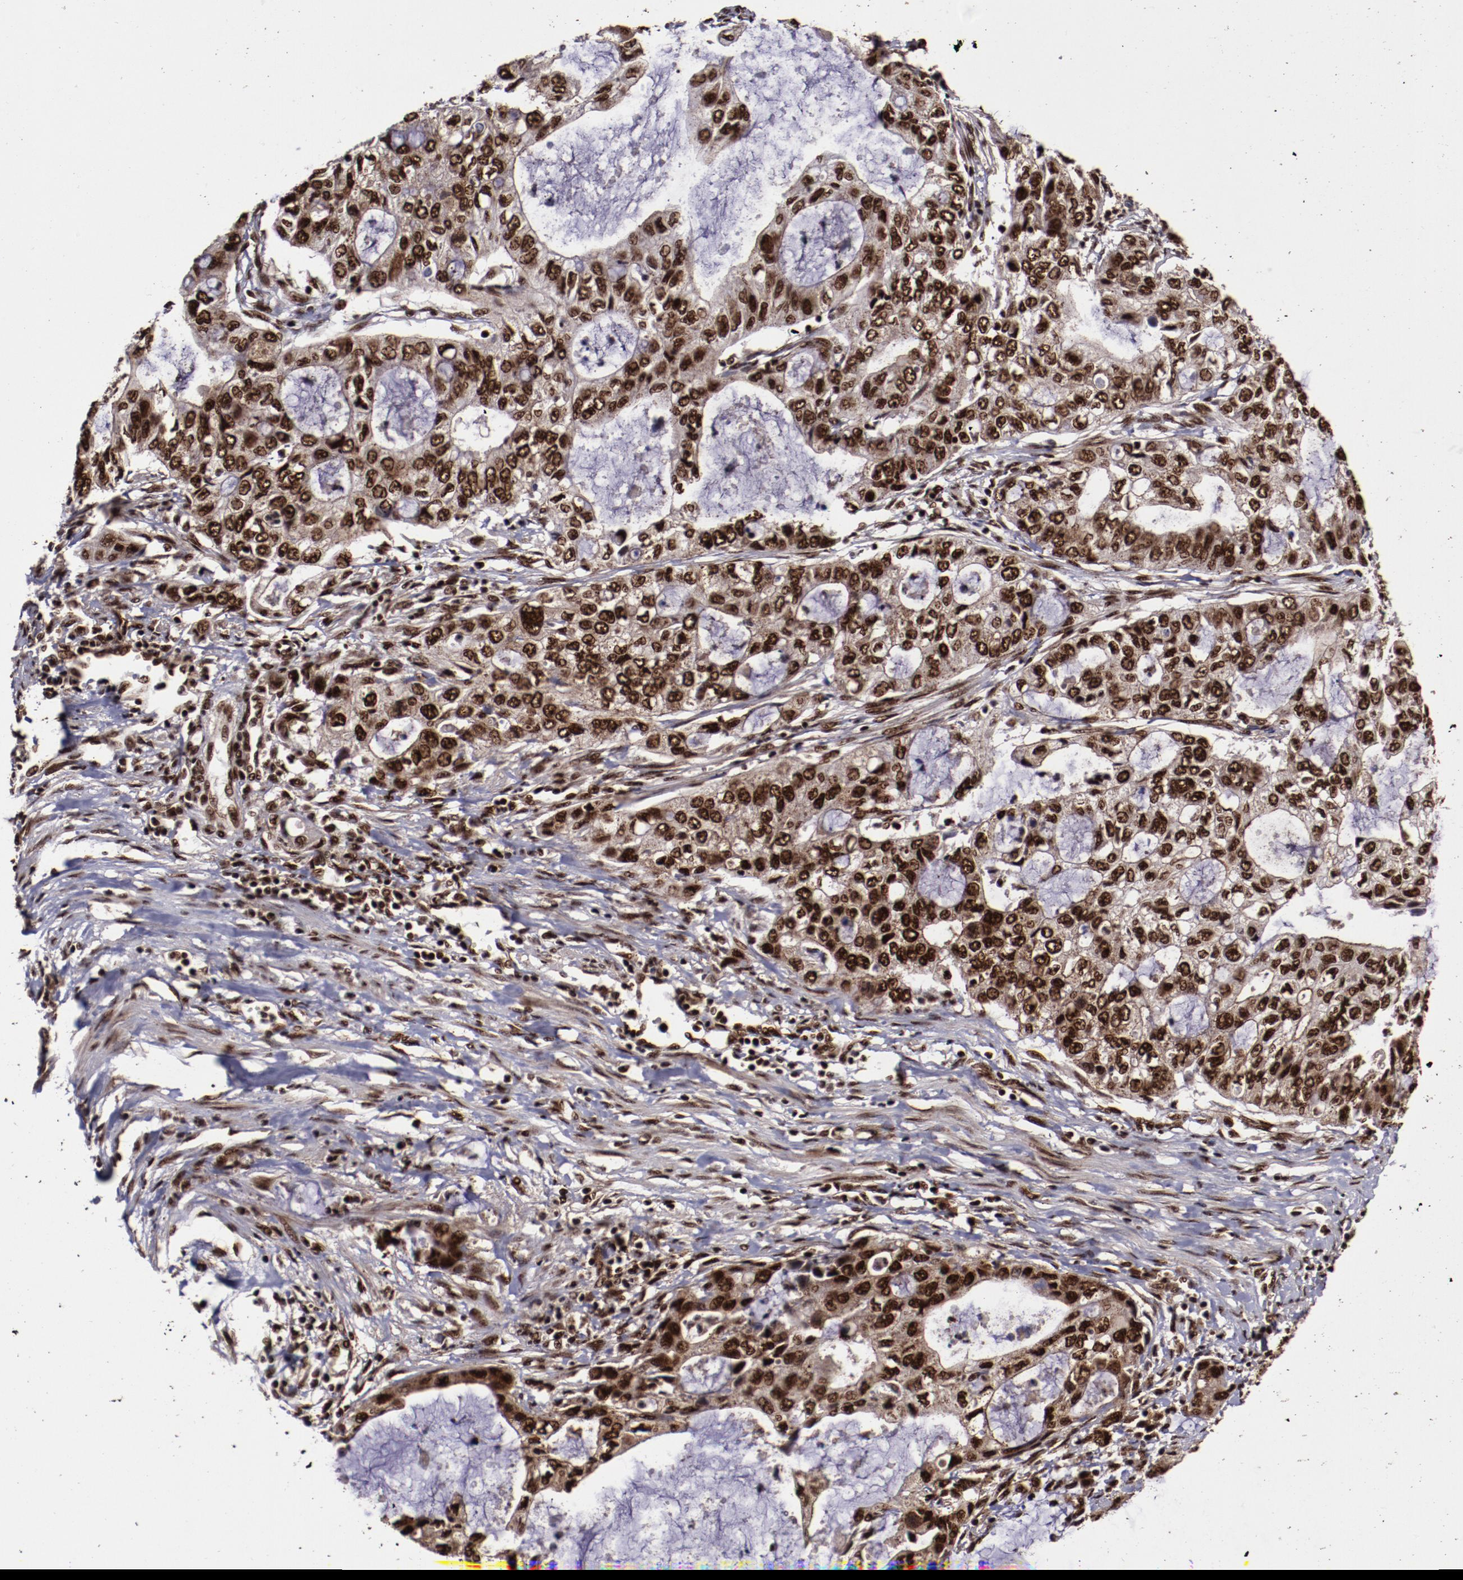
{"staining": {"intensity": "strong", "quantity": ">75%", "location": "cytoplasmic/membranous,nuclear"}, "tissue": "stomach cancer", "cell_type": "Tumor cells", "image_type": "cancer", "snomed": [{"axis": "morphology", "description": "Adenocarcinoma, NOS"}, {"axis": "topography", "description": "Stomach, upper"}], "caption": "Immunohistochemistry photomicrograph of neoplastic tissue: human stomach cancer stained using IHC displays high levels of strong protein expression localized specifically in the cytoplasmic/membranous and nuclear of tumor cells, appearing as a cytoplasmic/membranous and nuclear brown color.", "gene": "SNW1", "patient": {"sex": "female", "age": 52}}